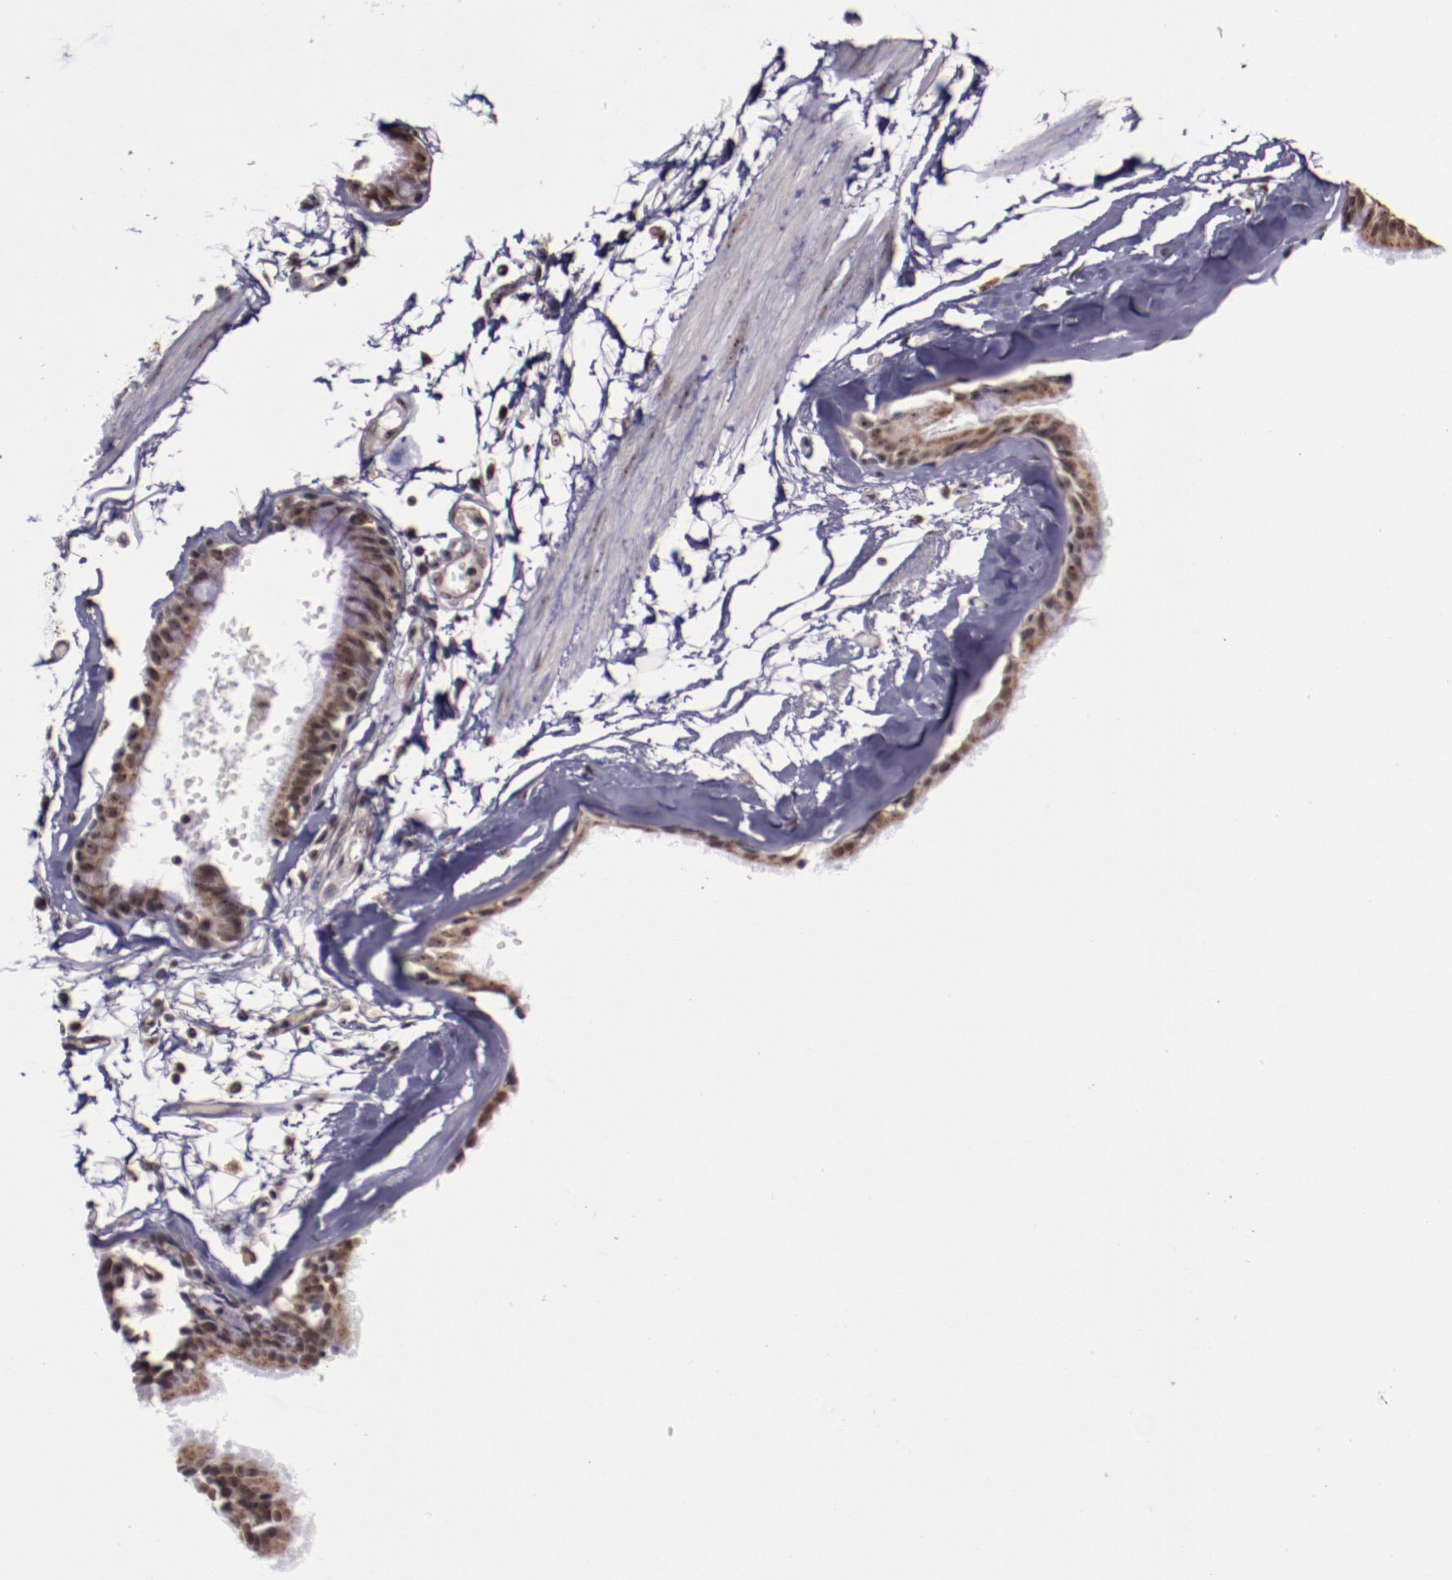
{"staining": {"intensity": "moderate", "quantity": ">75%", "location": "cytoplasmic/membranous,nuclear"}, "tissue": "bronchus", "cell_type": "Respiratory epithelial cells", "image_type": "normal", "snomed": [{"axis": "morphology", "description": "Normal tissue, NOS"}, {"axis": "topography", "description": "Bronchus"}, {"axis": "topography", "description": "Lung"}], "caption": "Bronchus stained with DAB immunohistochemistry exhibits medium levels of moderate cytoplasmic/membranous,nuclear expression in approximately >75% of respiratory epithelial cells.", "gene": "CECR2", "patient": {"sex": "female", "age": 56}}